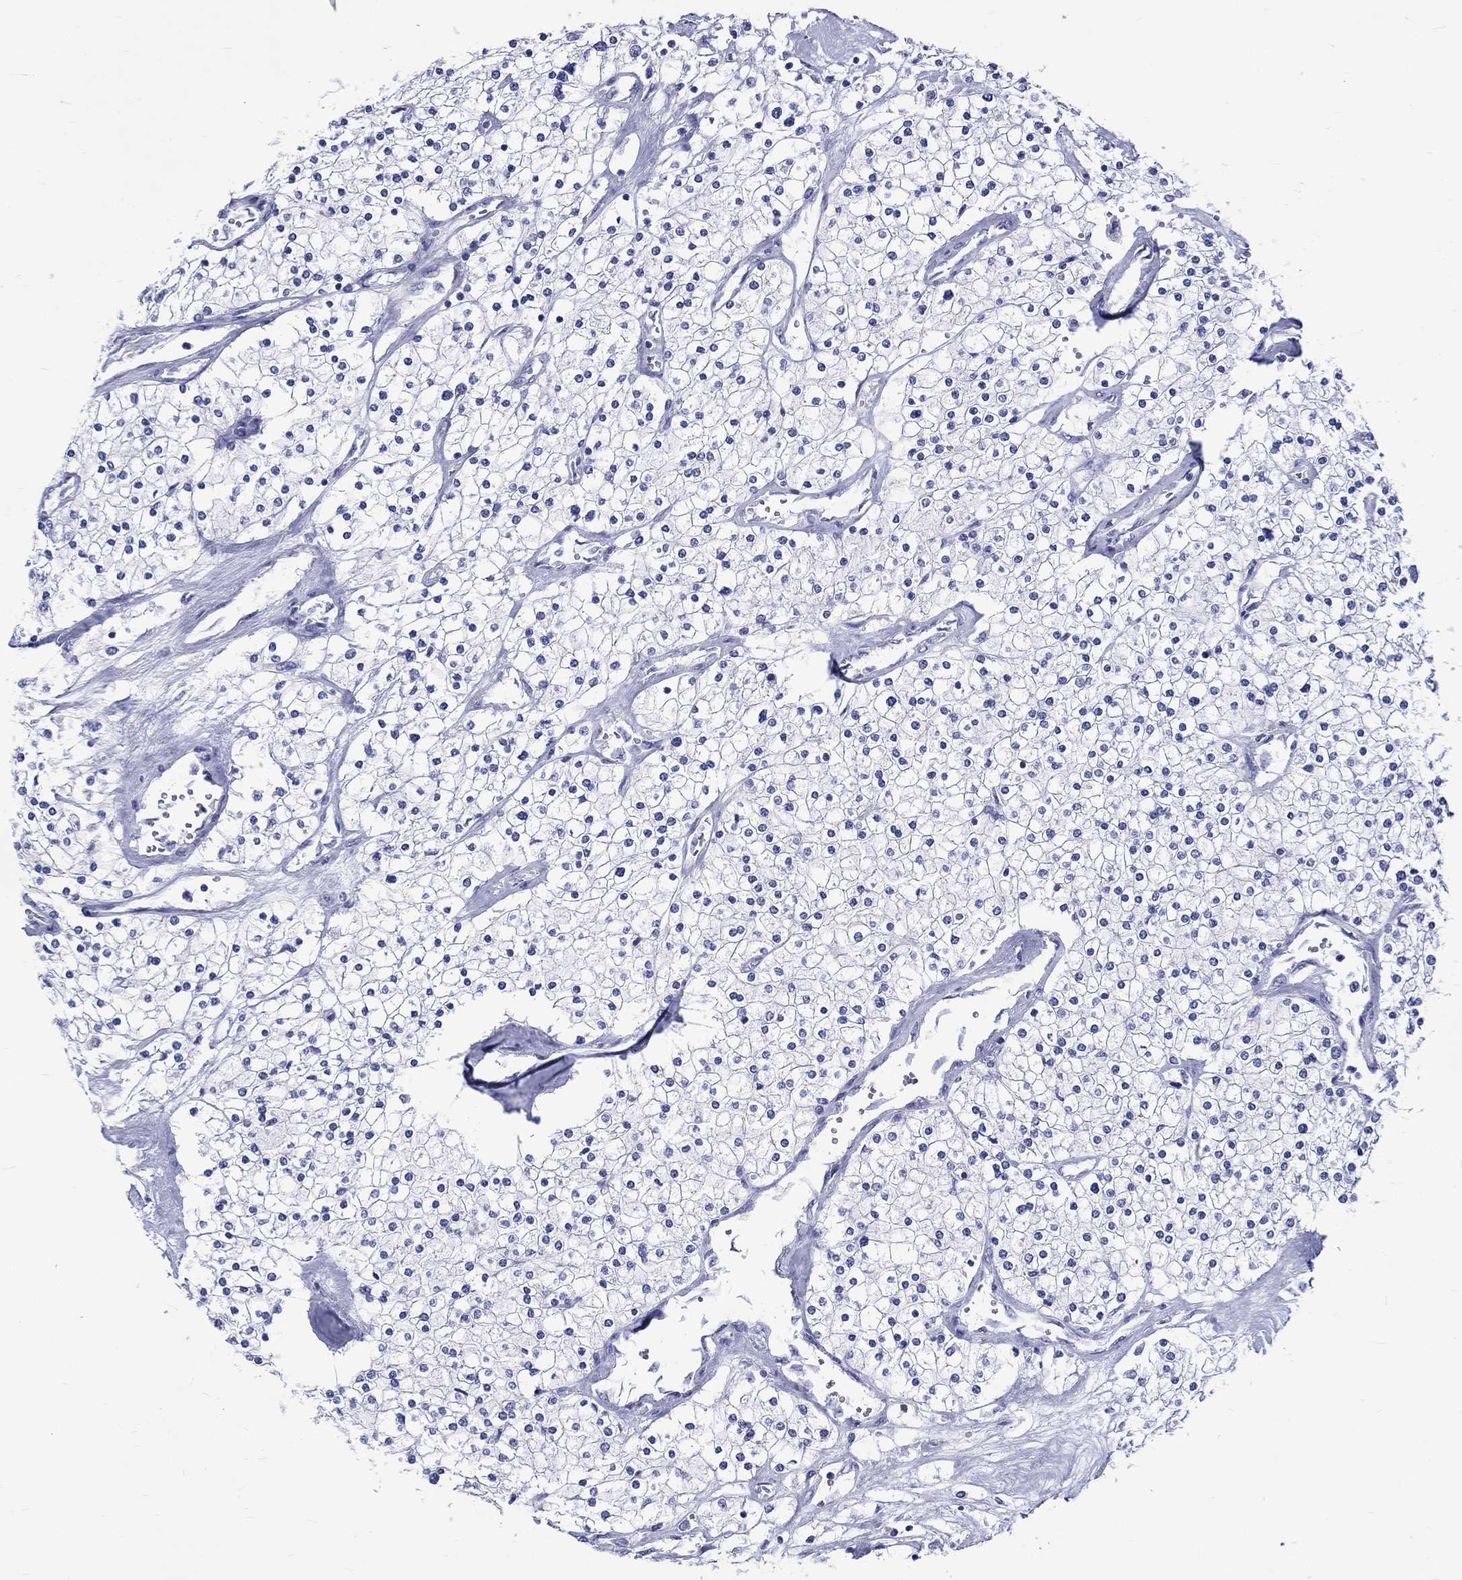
{"staining": {"intensity": "negative", "quantity": "none", "location": "none"}, "tissue": "renal cancer", "cell_type": "Tumor cells", "image_type": "cancer", "snomed": [{"axis": "morphology", "description": "Adenocarcinoma, NOS"}, {"axis": "topography", "description": "Kidney"}], "caption": "Tumor cells show no significant staining in renal cancer. The staining is performed using DAB brown chromogen with nuclei counter-stained in using hematoxylin.", "gene": "SH2D7", "patient": {"sex": "male", "age": 80}}